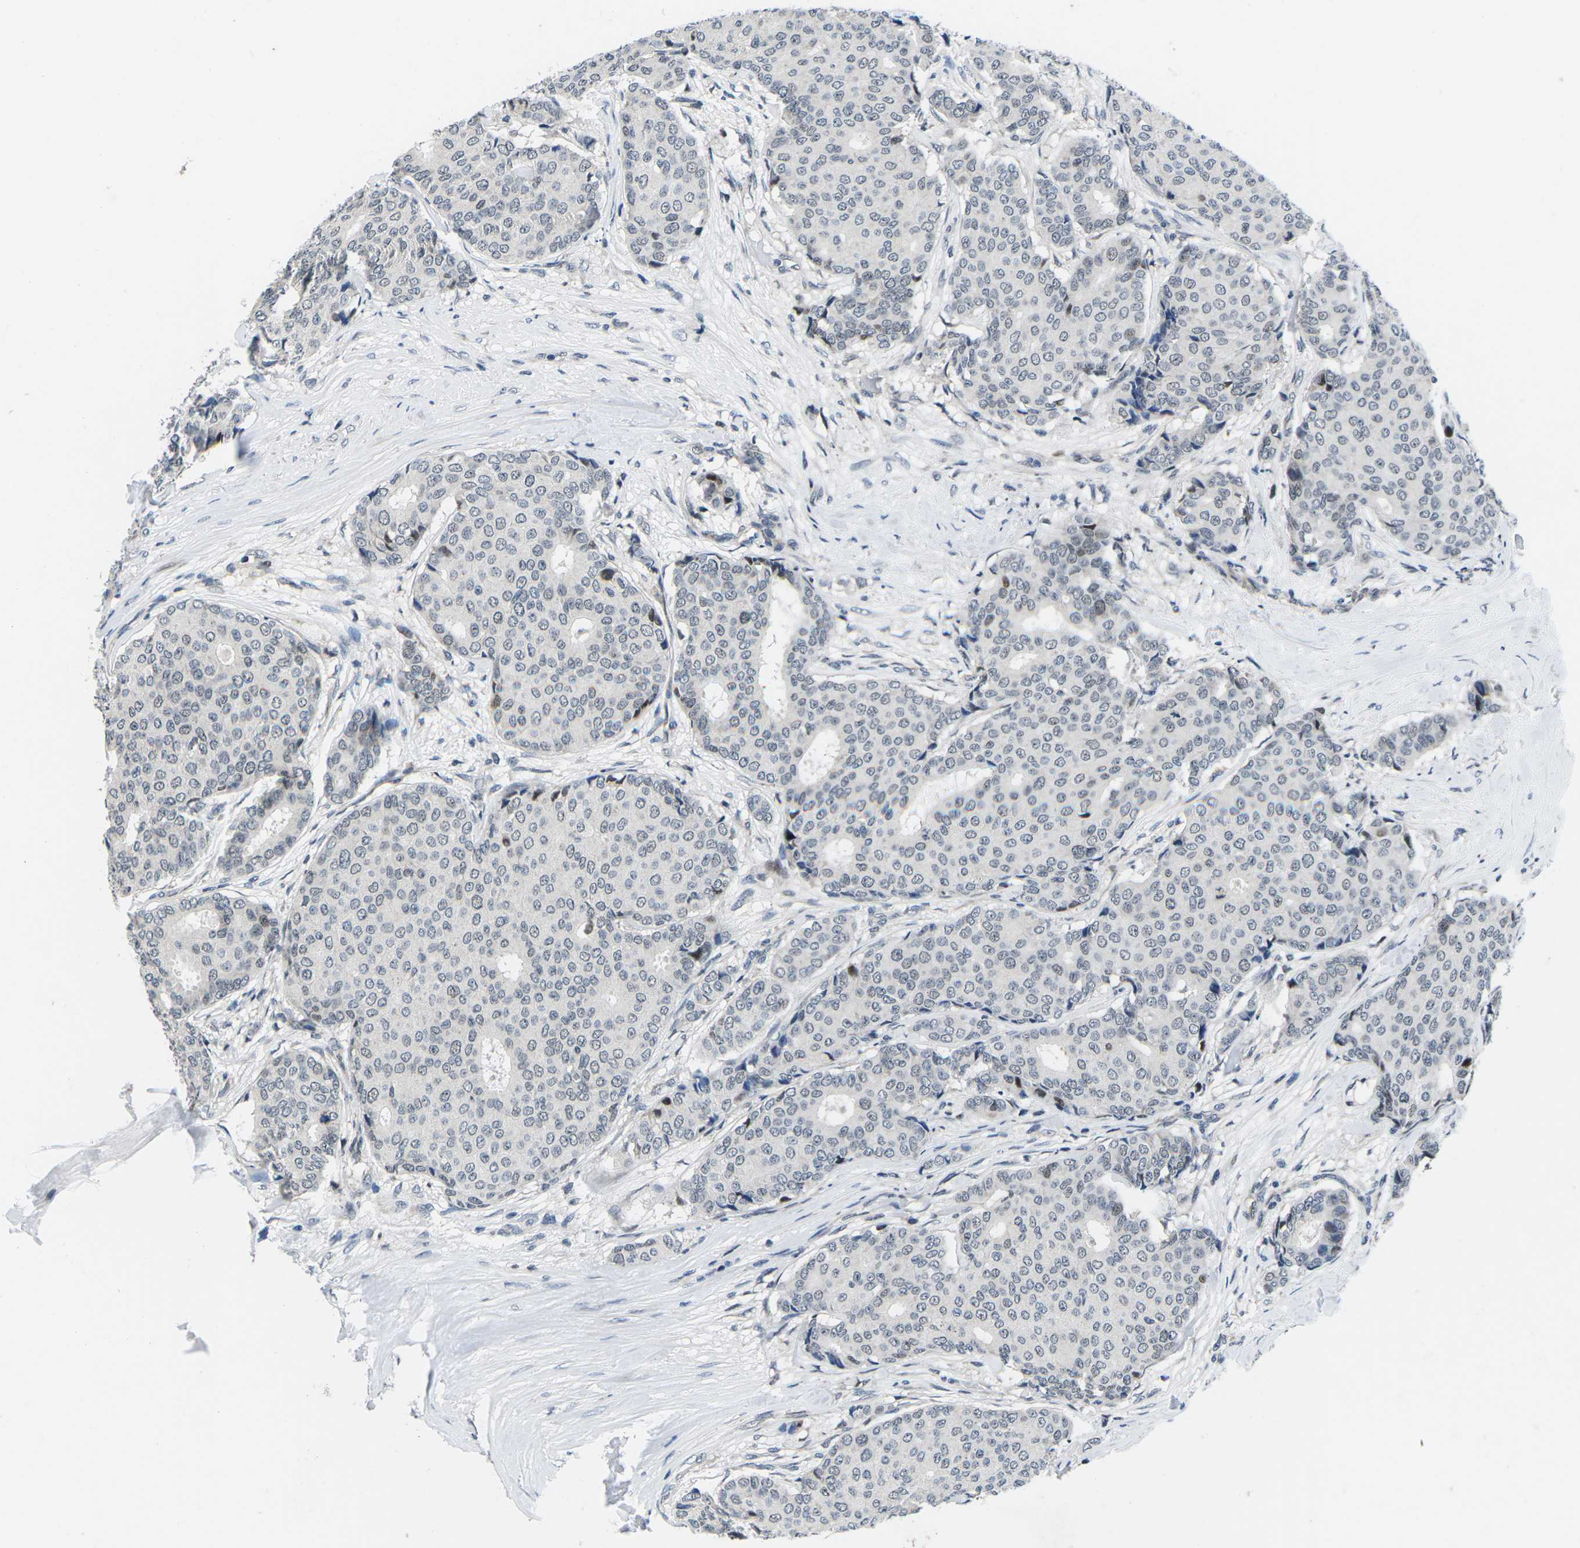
{"staining": {"intensity": "moderate", "quantity": "<25%", "location": "nuclear"}, "tissue": "breast cancer", "cell_type": "Tumor cells", "image_type": "cancer", "snomed": [{"axis": "morphology", "description": "Duct carcinoma"}, {"axis": "topography", "description": "Breast"}], "caption": "Protein staining shows moderate nuclear positivity in approximately <25% of tumor cells in breast infiltrating ductal carcinoma.", "gene": "CDC73", "patient": {"sex": "female", "age": 75}}